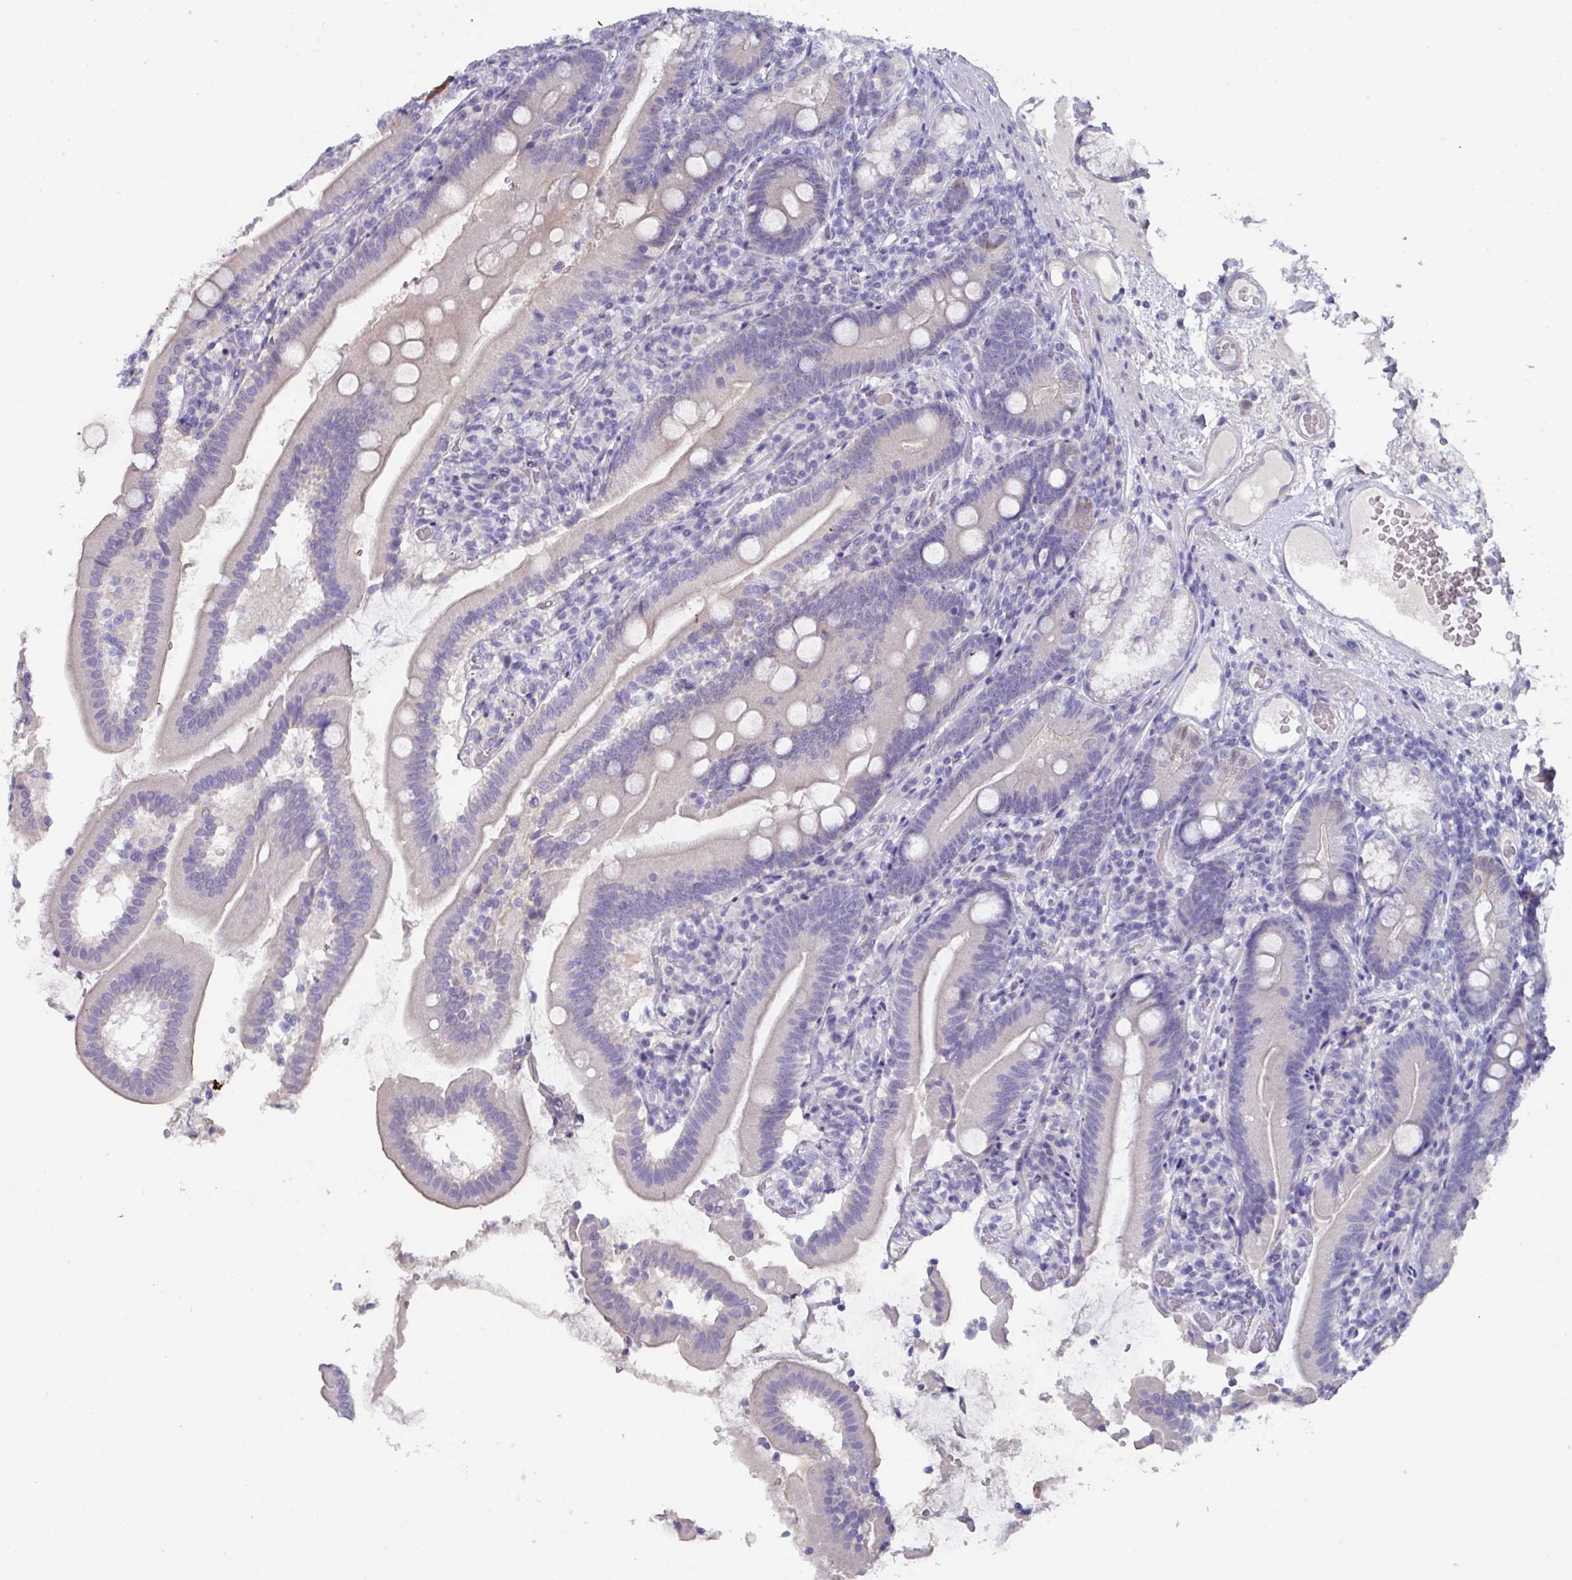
{"staining": {"intensity": "weak", "quantity": "<25%", "location": "cytoplasmic/membranous"}, "tissue": "duodenum", "cell_type": "Glandular cells", "image_type": "normal", "snomed": [{"axis": "morphology", "description": "Normal tissue, NOS"}, {"axis": "topography", "description": "Duodenum"}], "caption": "High power microscopy histopathology image of an IHC image of unremarkable duodenum, revealing no significant positivity in glandular cells. (DAB IHC, high magnification).", "gene": "DEFB115", "patient": {"sex": "female", "age": 67}}